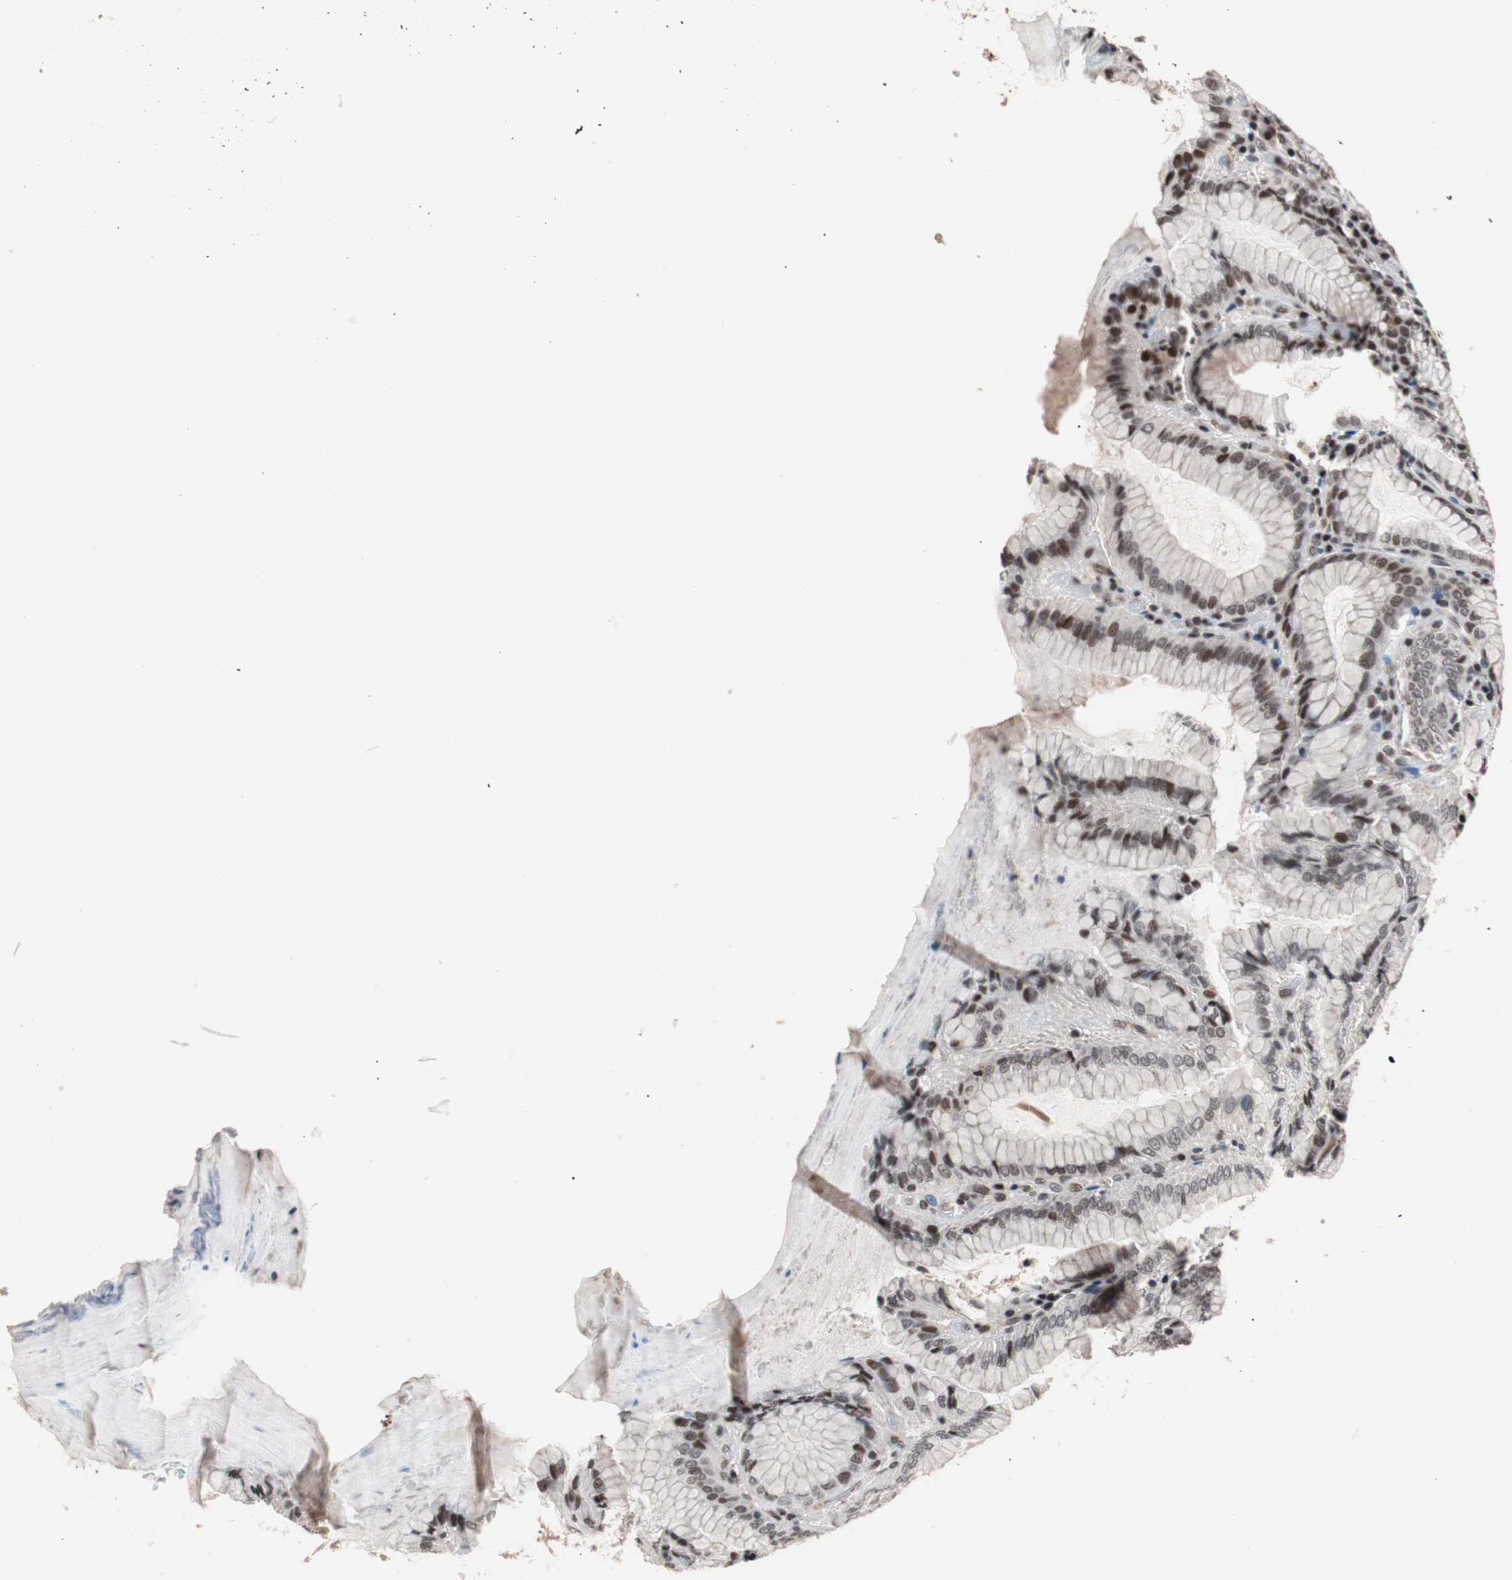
{"staining": {"intensity": "strong", "quantity": "25%-75%", "location": "cytoplasmic/membranous,nuclear"}, "tissue": "stomach", "cell_type": "Glandular cells", "image_type": "normal", "snomed": [{"axis": "morphology", "description": "Normal tissue, NOS"}, {"axis": "topography", "description": "Stomach, lower"}], "caption": "Immunohistochemistry image of unremarkable stomach: human stomach stained using immunohistochemistry (IHC) shows high levels of strong protein expression localized specifically in the cytoplasmic/membranous,nuclear of glandular cells, appearing as a cytoplasmic/membranous,nuclear brown color.", "gene": "POGZ", "patient": {"sex": "female", "age": 76}}